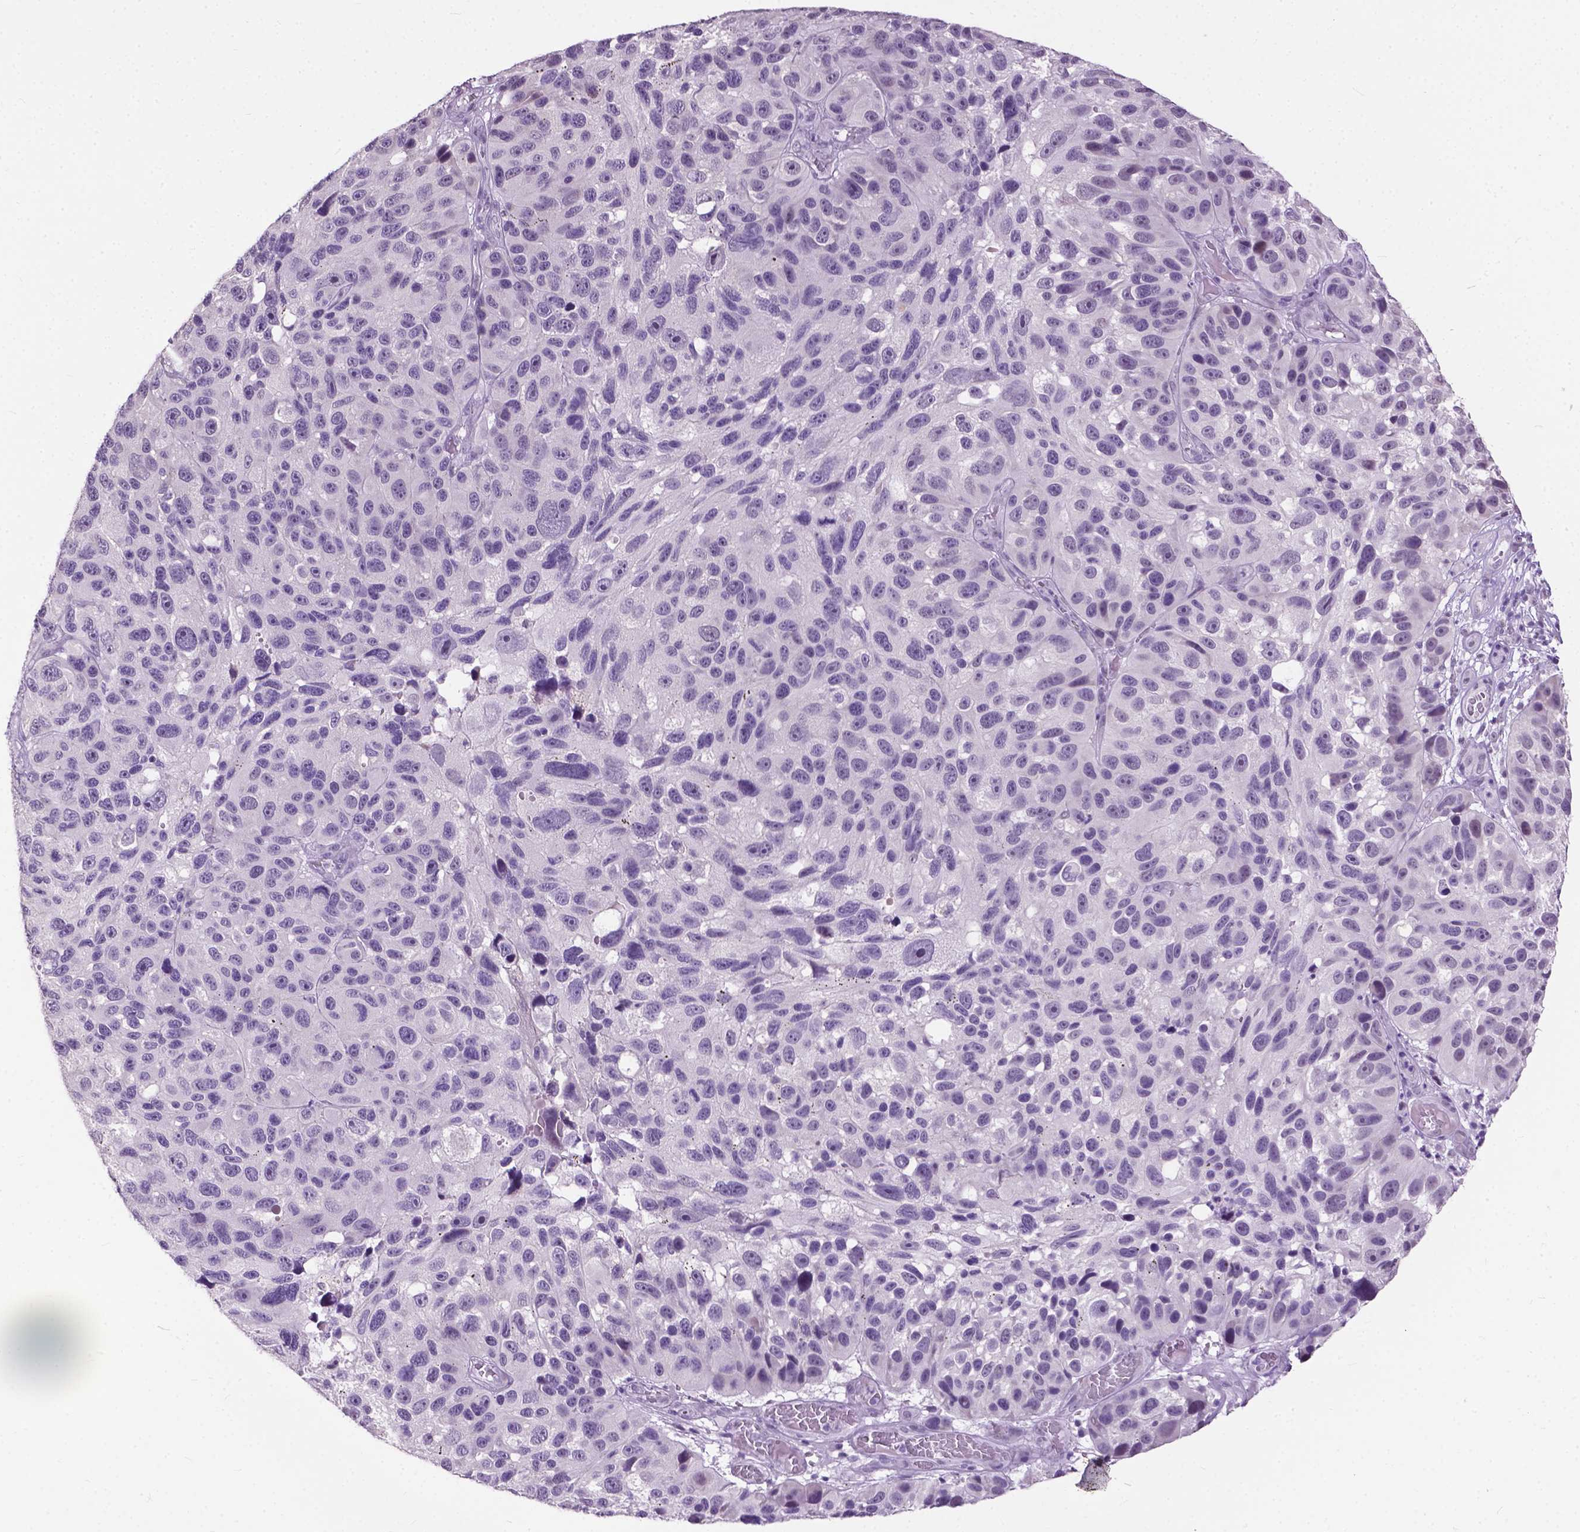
{"staining": {"intensity": "negative", "quantity": "none", "location": "none"}, "tissue": "melanoma", "cell_type": "Tumor cells", "image_type": "cancer", "snomed": [{"axis": "morphology", "description": "Malignant melanoma, NOS"}, {"axis": "topography", "description": "Skin"}], "caption": "IHC of malignant melanoma displays no expression in tumor cells.", "gene": "GPR37L1", "patient": {"sex": "male", "age": 53}}